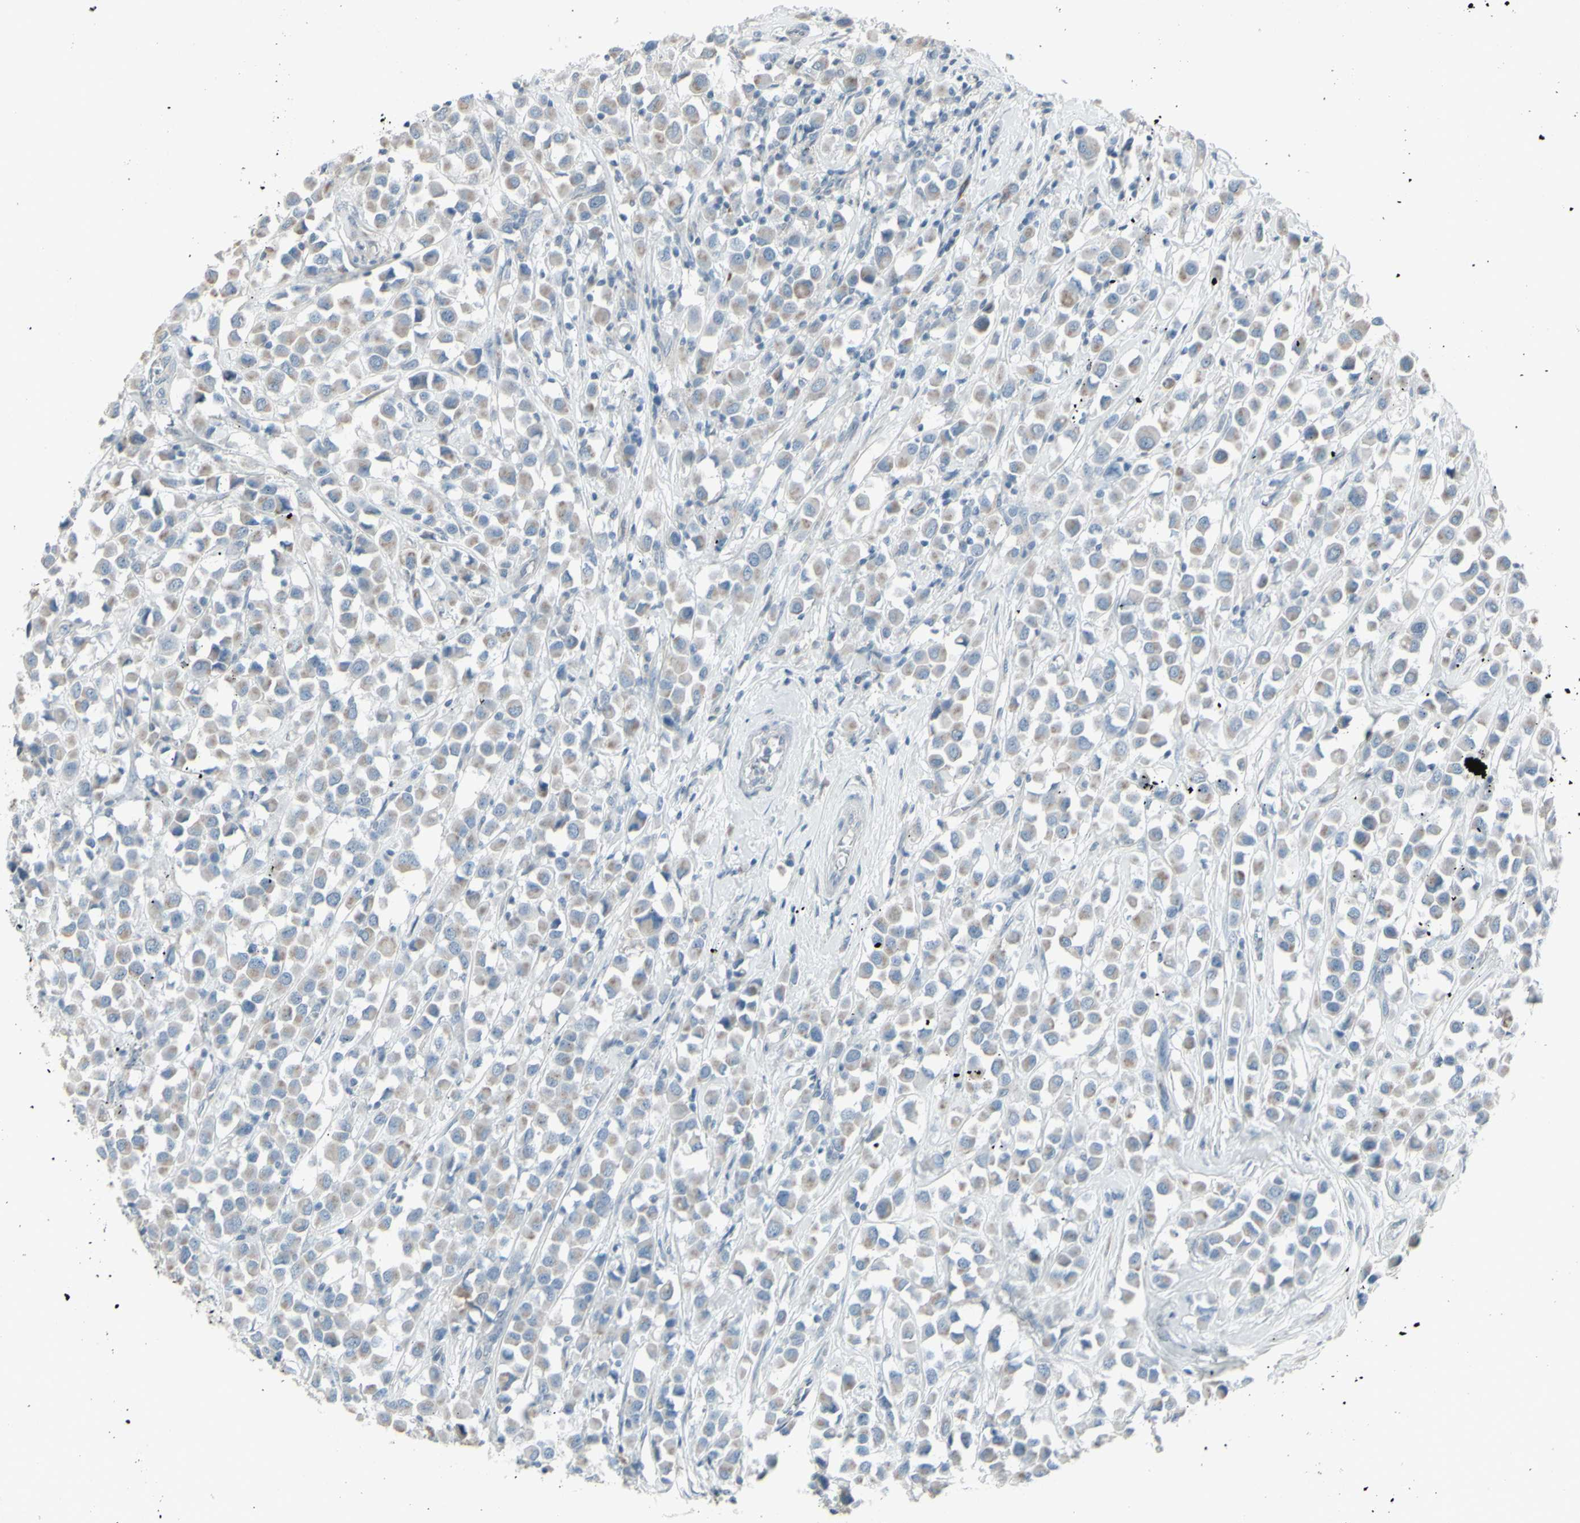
{"staining": {"intensity": "weak", "quantity": ">75%", "location": "cytoplasmic/membranous"}, "tissue": "breast cancer", "cell_type": "Tumor cells", "image_type": "cancer", "snomed": [{"axis": "morphology", "description": "Duct carcinoma"}, {"axis": "topography", "description": "Breast"}], "caption": "A low amount of weak cytoplasmic/membranous staining is appreciated in approximately >75% of tumor cells in breast cancer tissue.", "gene": "CD79B", "patient": {"sex": "female", "age": 61}}